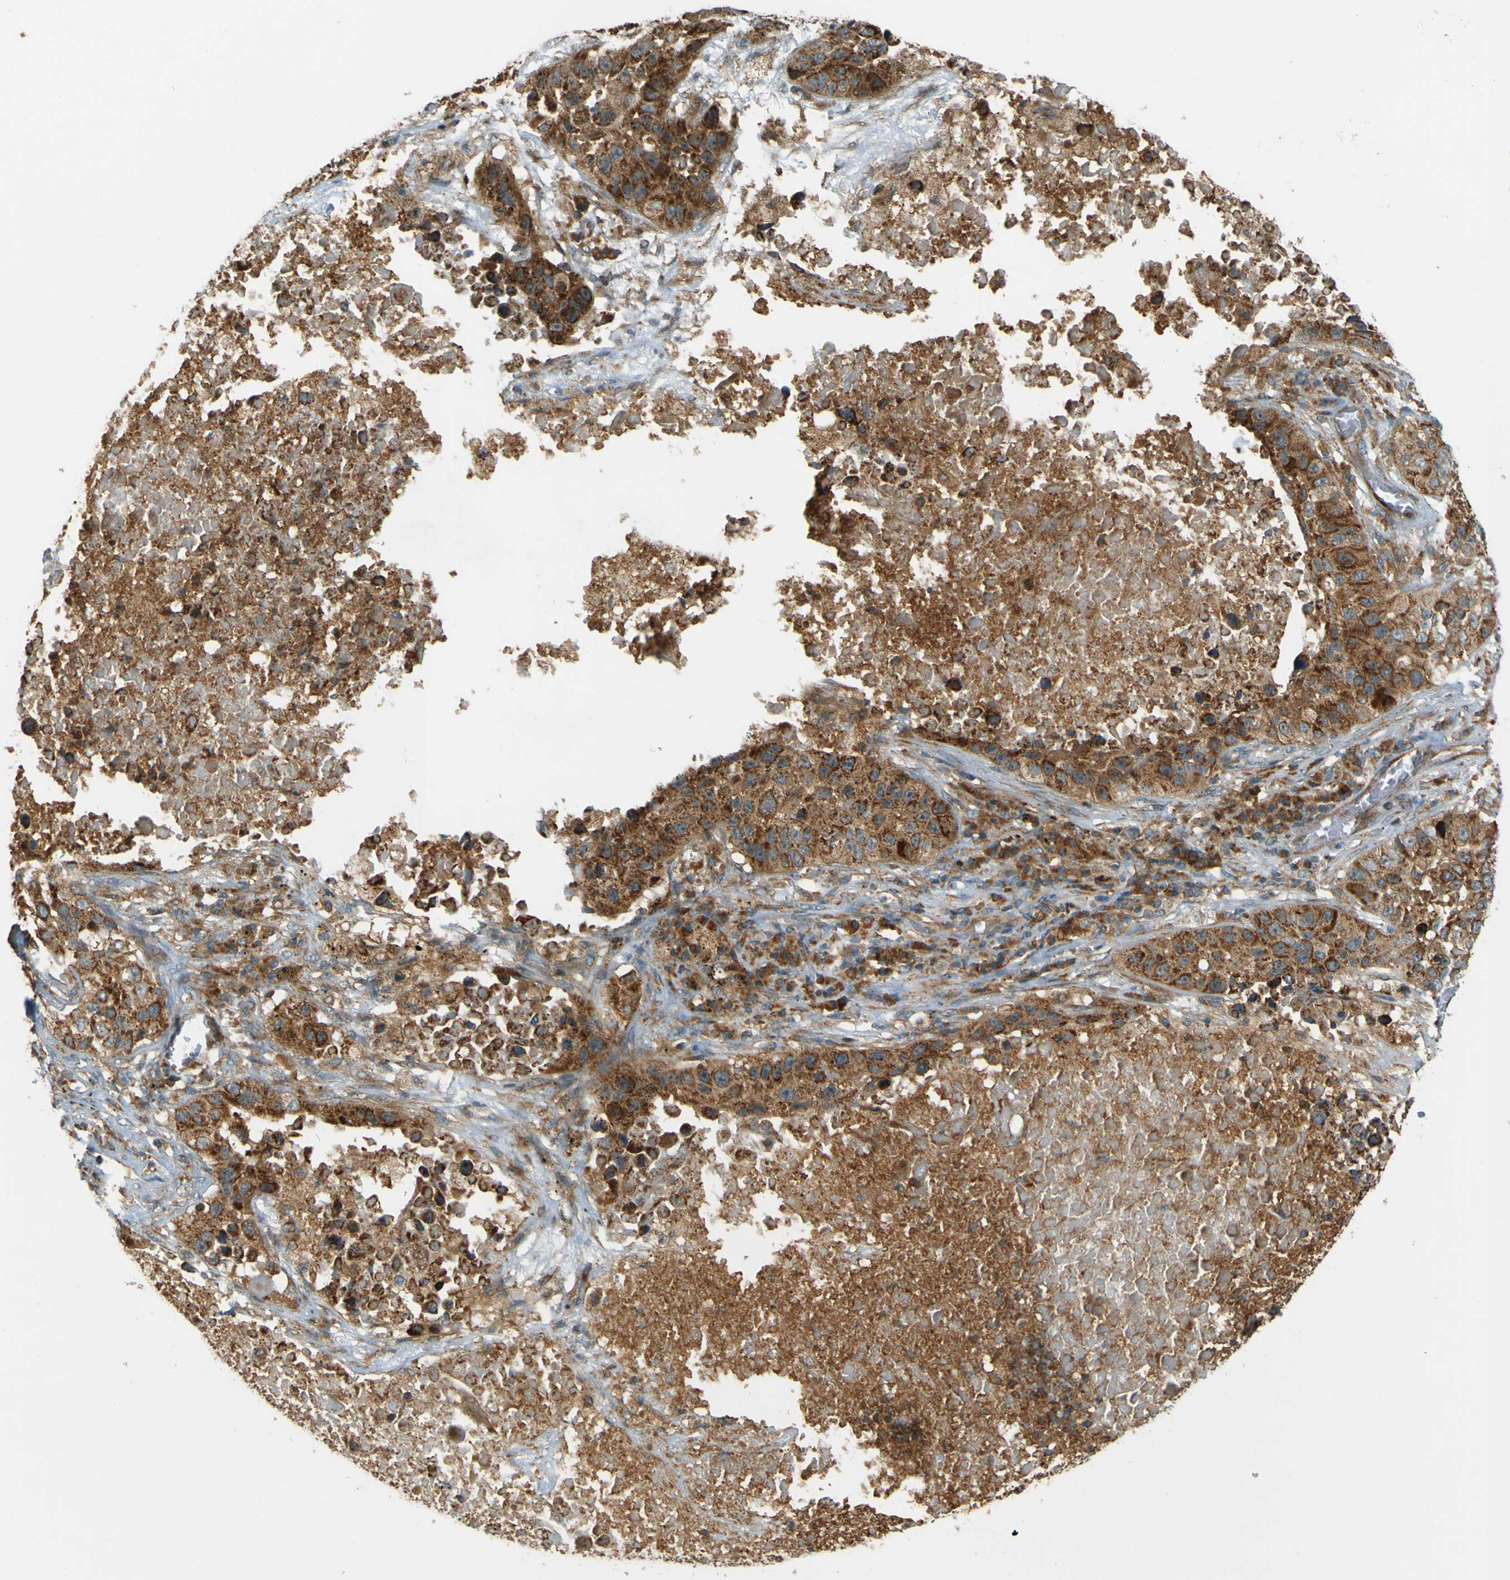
{"staining": {"intensity": "strong", "quantity": ">75%", "location": "cytoplasmic/membranous"}, "tissue": "lung cancer", "cell_type": "Tumor cells", "image_type": "cancer", "snomed": [{"axis": "morphology", "description": "Squamous cell carcinoma, NOS"}, {"axis": "topography", "description": "Lung"}], "caption": "The immunohistochemical stain labels strong cytoplasmic/membranous expression in tumor cells of lung squamous cell carcinoma tissue.", "gene": "DNAJC5", "patient": {"sex": "male", "age": 57}}